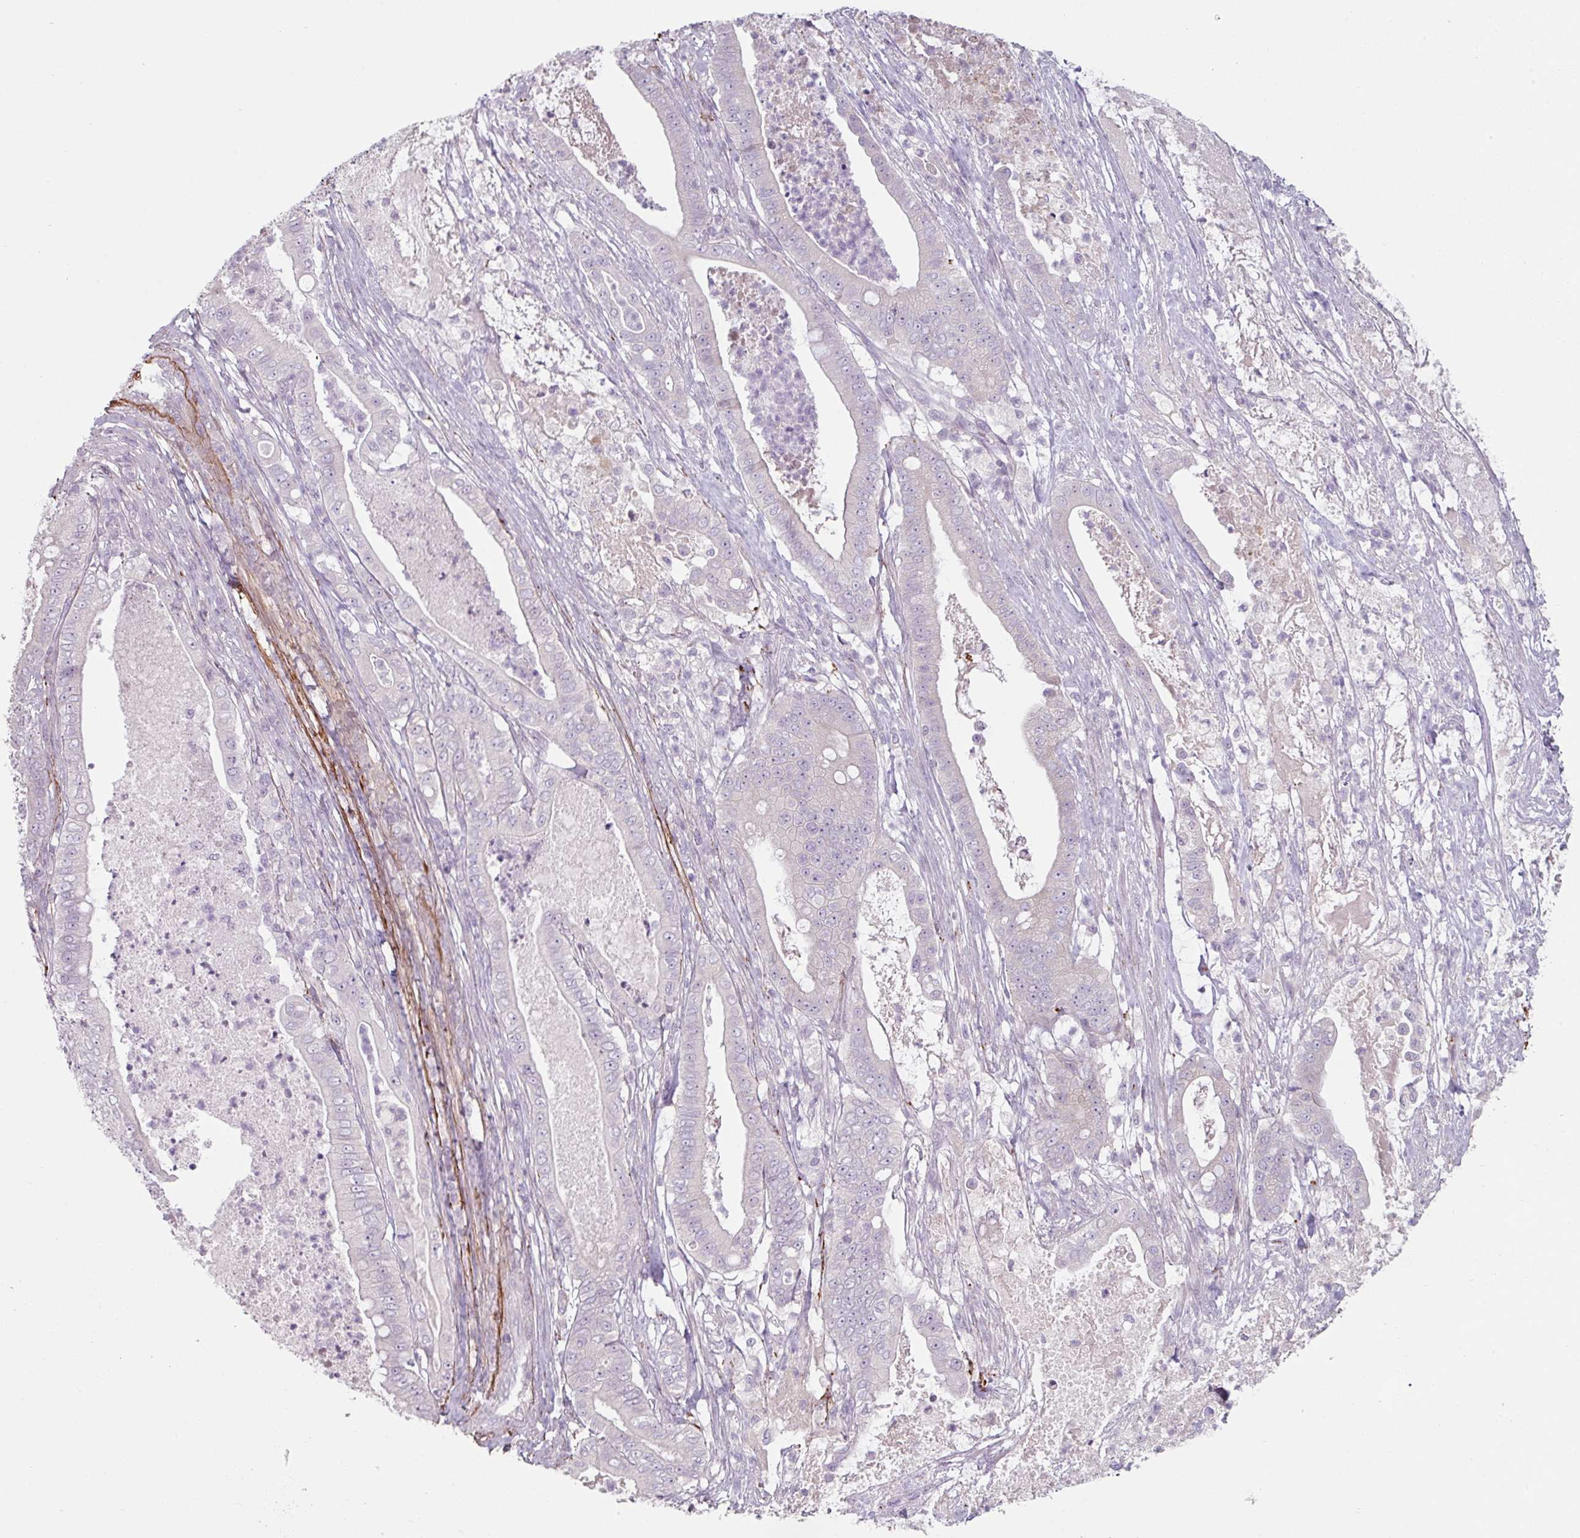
{"staining": {"intensity": "negative", "quantity": "none", "location": "none"}, "tissue": "pancreatic cancer", "cell_type": "Tumor cells", "image_type": "cancer", "snomed": [{"axis": "morphology", "description": "Adenocarcinoma, NOS"}, {"axis": "topography", "description": "Pancreas"}], "caption": "A micrograph of pancreatic cancer stained for a protein displays no brown staining in tumor cells.", "gene": "MTMR14", "patient": {"sex": "male", "age": 71}}